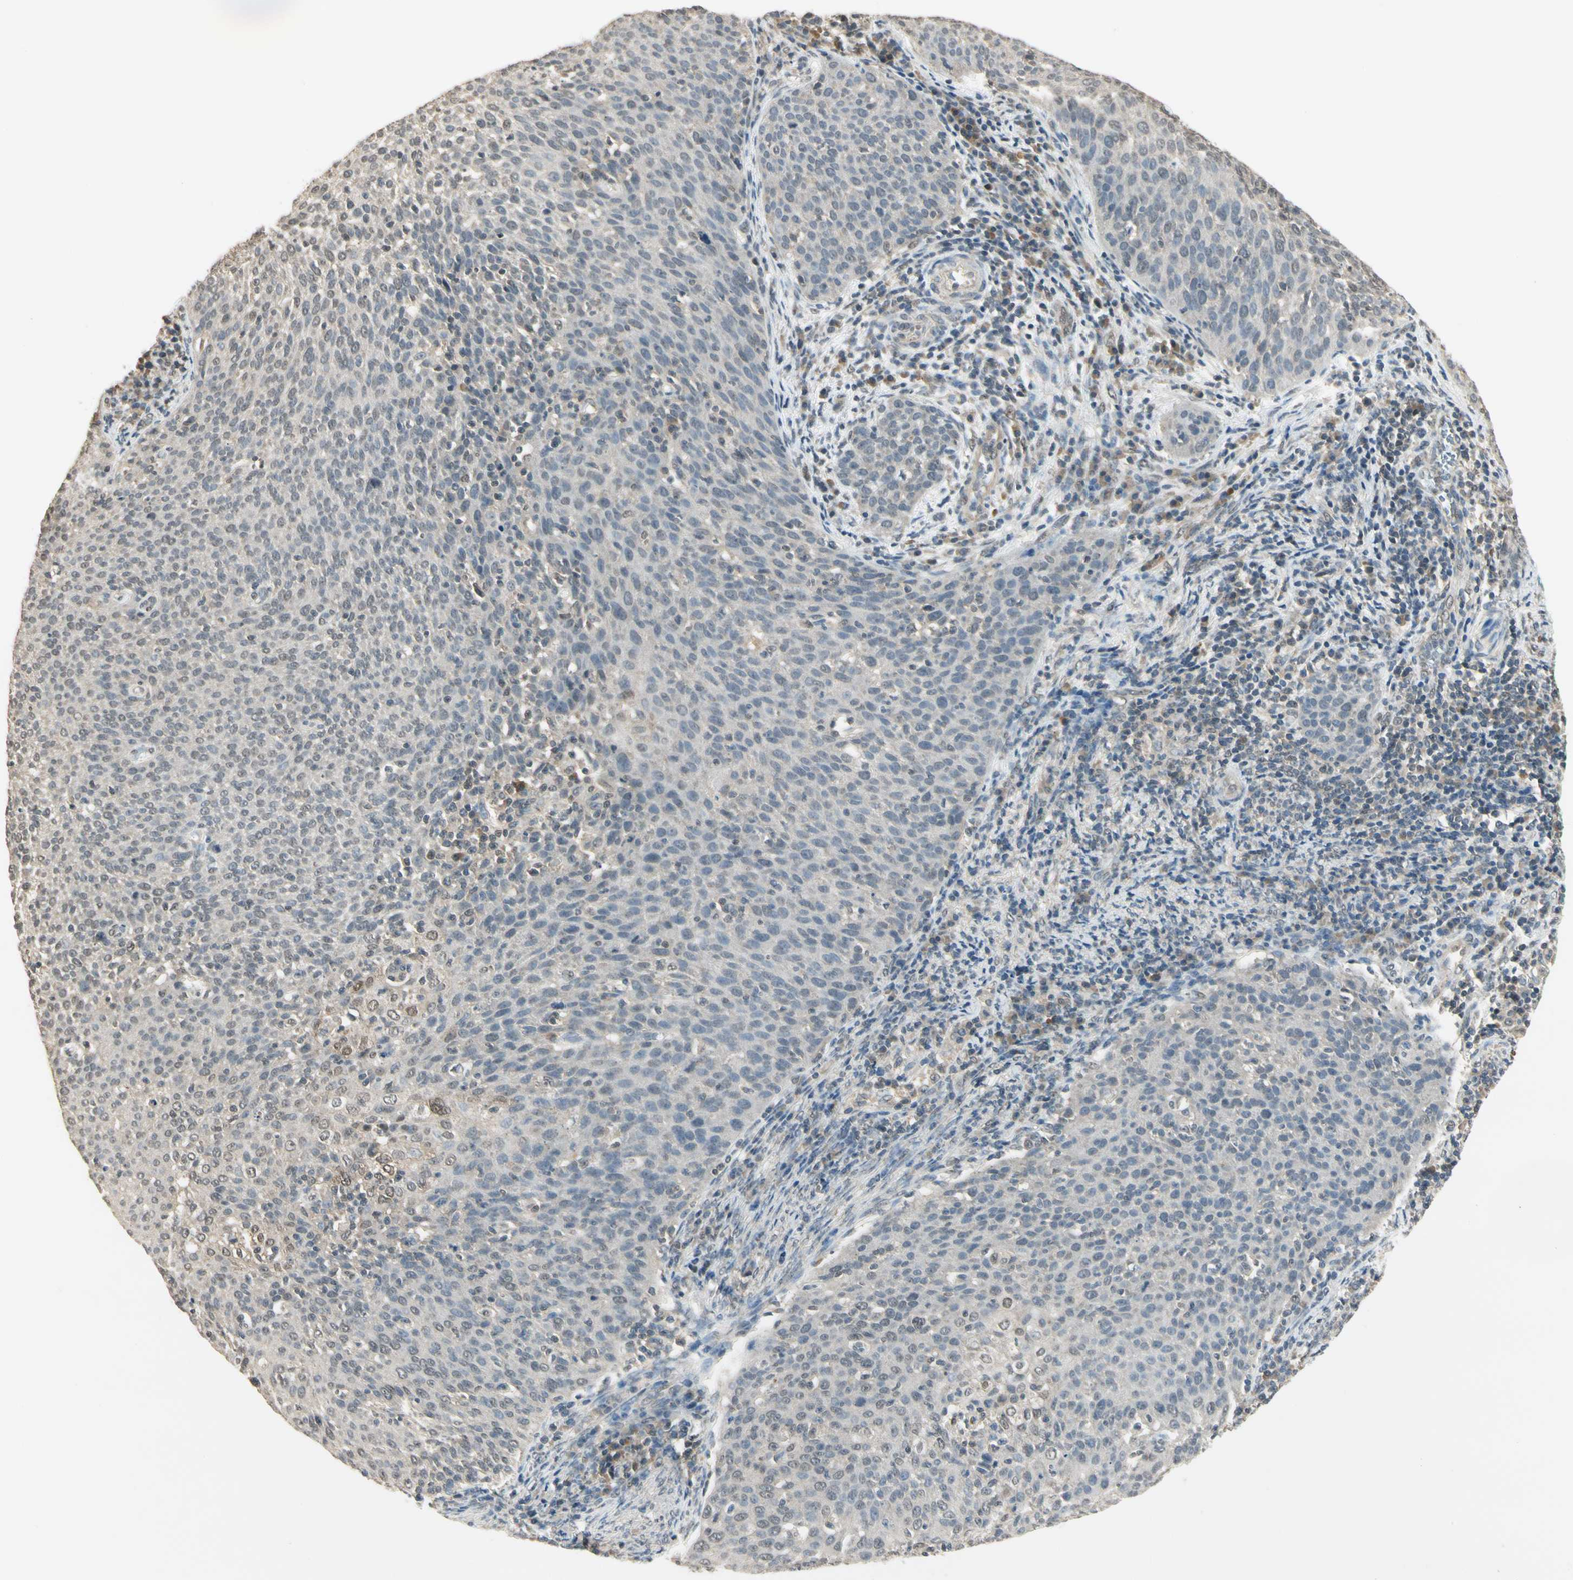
{"staining": {"intensity": "weak", "quantity": "<25%", "location": "nuclear"}, "tissue": "cervical cancer", "cell_type": "Tumor cells", "image_type": "cancer", "snomed": [{"axis": "morphology", "description": "Squamous cell carcinoma, NOS"}, {"axis": "topography", "description": "Cervix"}], "caption": "Micrograph shows no protein expression in tumor cells of cervical squamous cell carcinoma tissue. (Stains: DAB (3,3'-diaminobenzidine) immunohistochemistry (IHC) with hematoxylin counter stain, Microscopy: brightfield microscopy at high magnification).", "gene": "SGCA", "patient": {"sex": "female", "age": 38}}